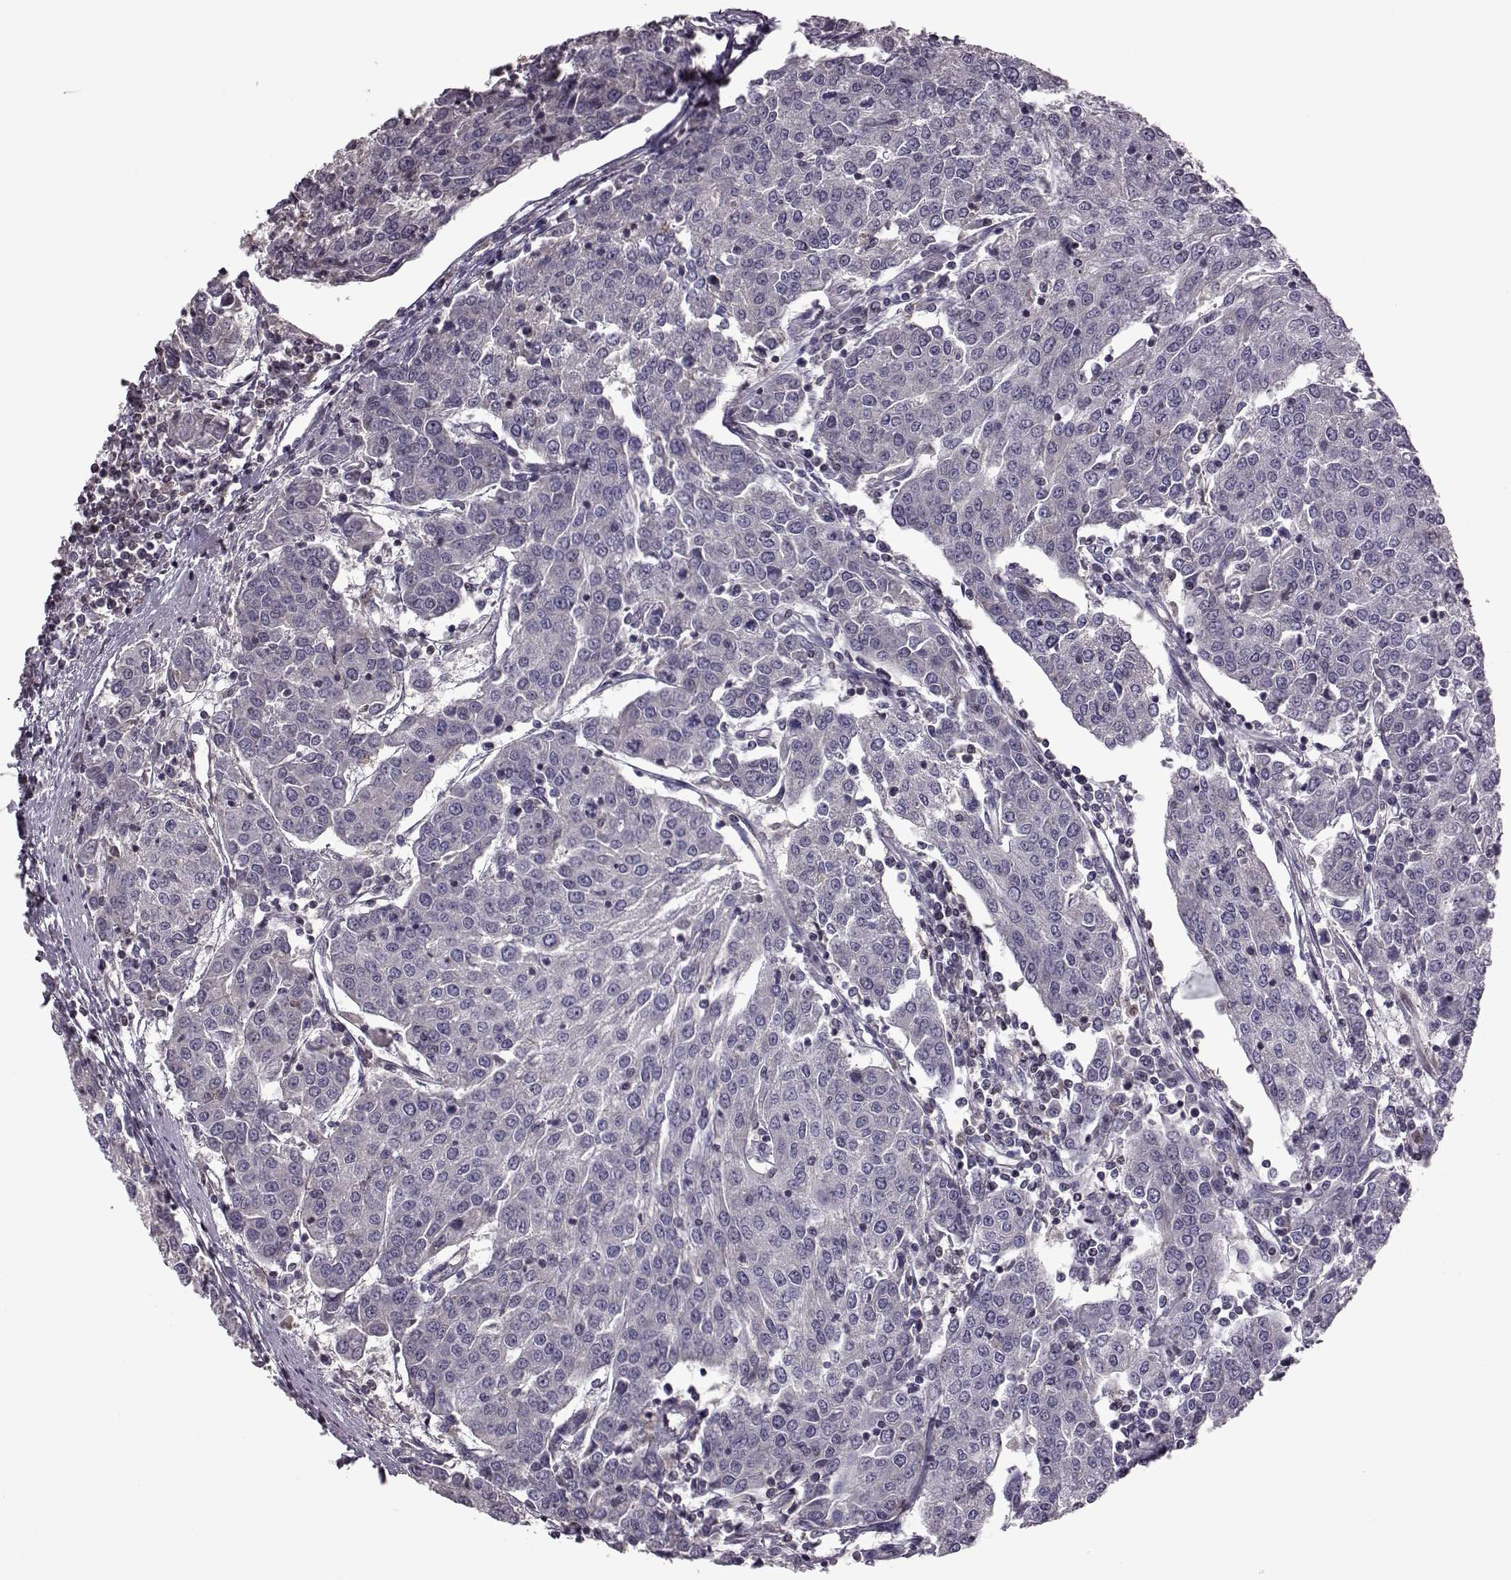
{"staining": {"intensity": "negative", "quantity": "none", "location": "none"}, "tissue": "urothelial cancer", "cell_type": "Tumor cells", "image_type": "cancer", "snomed": [{"axis": "morphology", "description": "Urothelial carcinoma, High grade"}, {"axis": "topography", "description": "Urinary bladder"}], "caption": "Immunohistochemistry photomicrograph of neoplastic tissue: urothelial cancer stained with DAB (3,3'-diaminobenzidine) reveals no significant protein staining in tumor cells.", "gene": "CDC42SE1", "patient": {"sex": "female", "age": 85}}